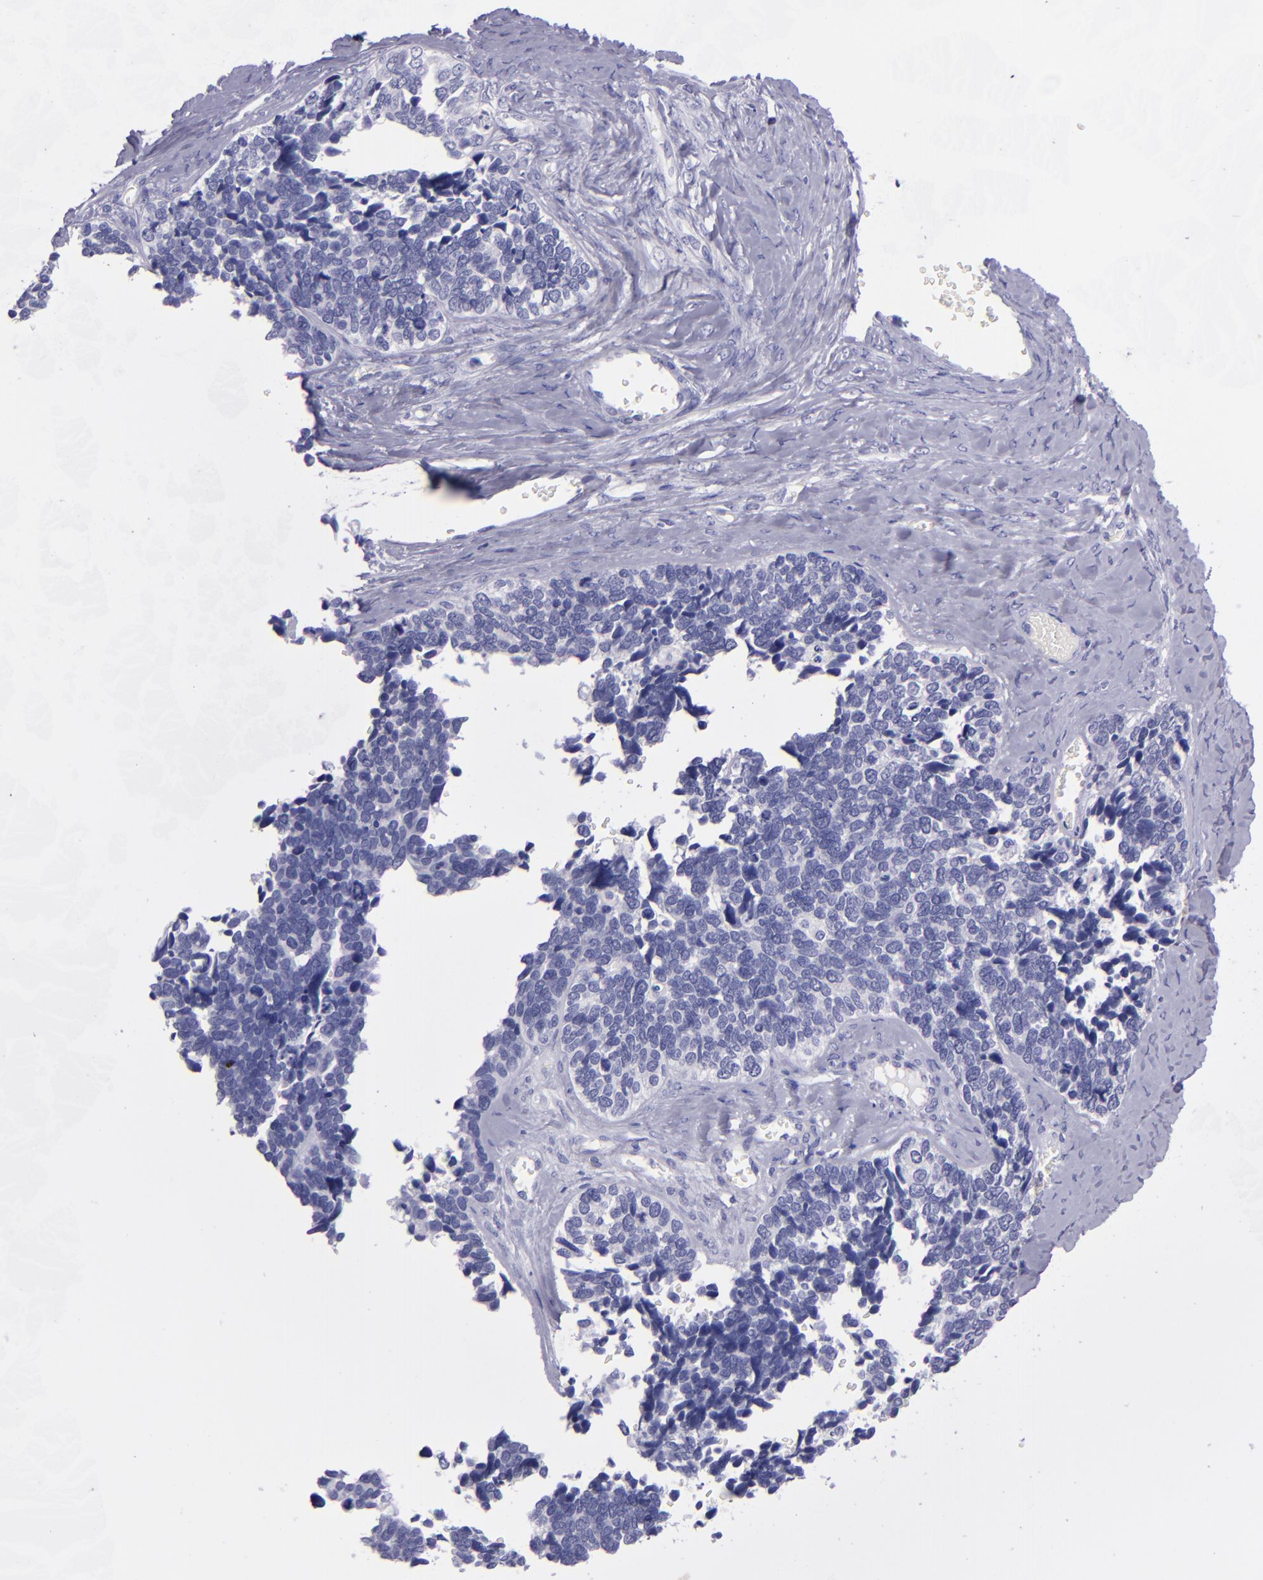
{"staining": {"intensity": "negative", "quantity": "none", "location": "none"}, "tissue": "ovarian cancer", "cell_type": "Tumor cells", "image_type": "cancer", "snomed": [{"axis": "morphology", "description": "Cystadenocarcinoma, serous, NOS"}, {"axis": "topography", "description": "Ovary"}], "caption": "Tumor cells are negative for brown protein staining in serous cystadenocarcinoma (ovarian). Nuclei are stained in blue.", "gene": "TNNT3", "patient": {"sex": "female", "age": 77}}